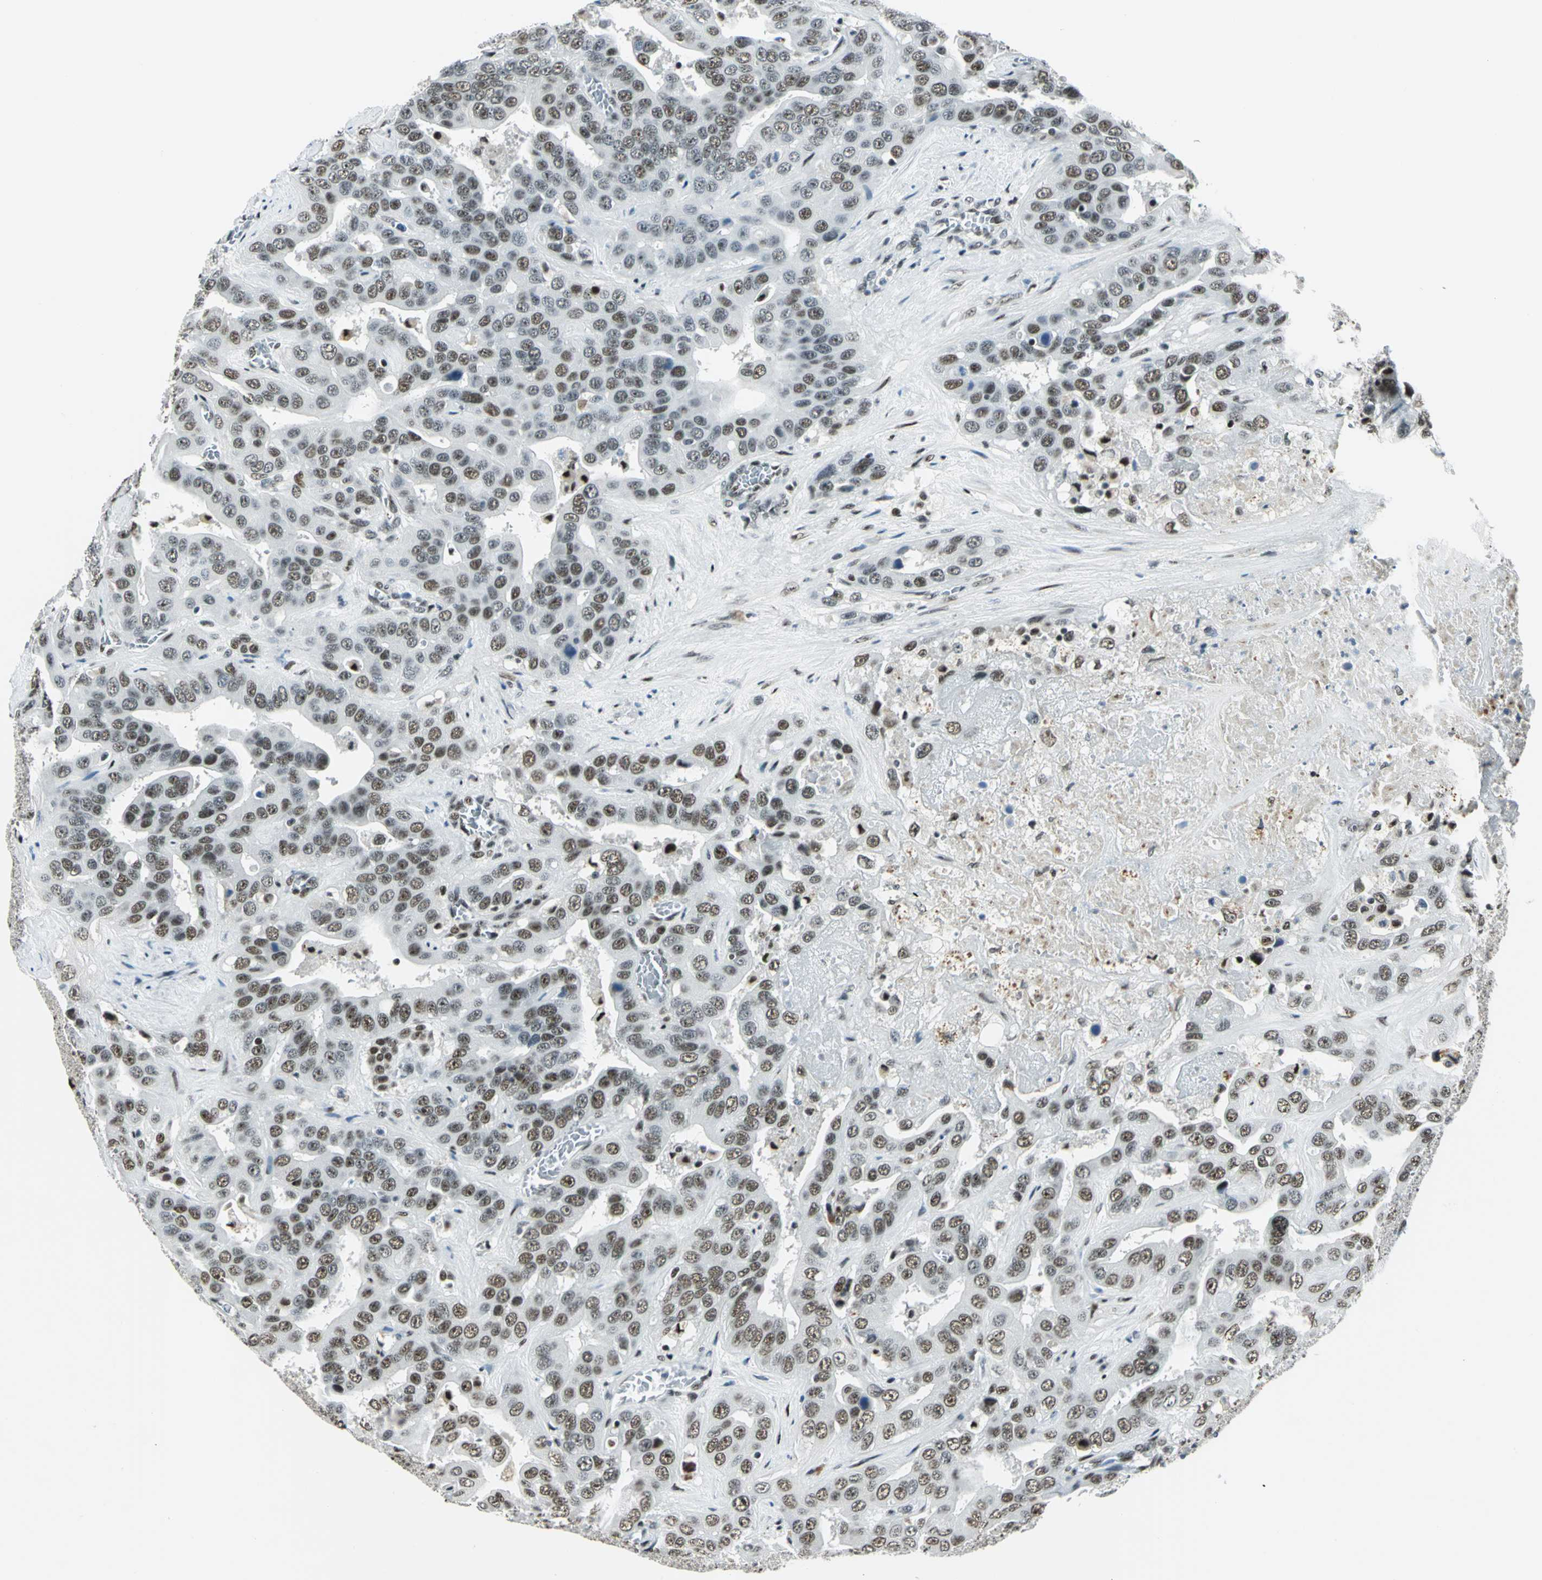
{"staining": {"intensity": "moderate", "quantity": ">75%", "location": "nuclear"}, "tissue": "liver cancer", "cell_type": "Tumor cells", "image_type": "cancer", "snomed": [{"axis": "morphology", "description": "Cholangiocarcinoma"}, {"axis": "topography", "description": "Liver"}], "caption": "Immunohistochemical staining of liver cancer (cholangiocarcinoma) shows medium levels of moderate nuclear staining in approximately >75% of tumor cells.", "gene": "KAT6B", "patient": {"sex": "female", "age": 52}}